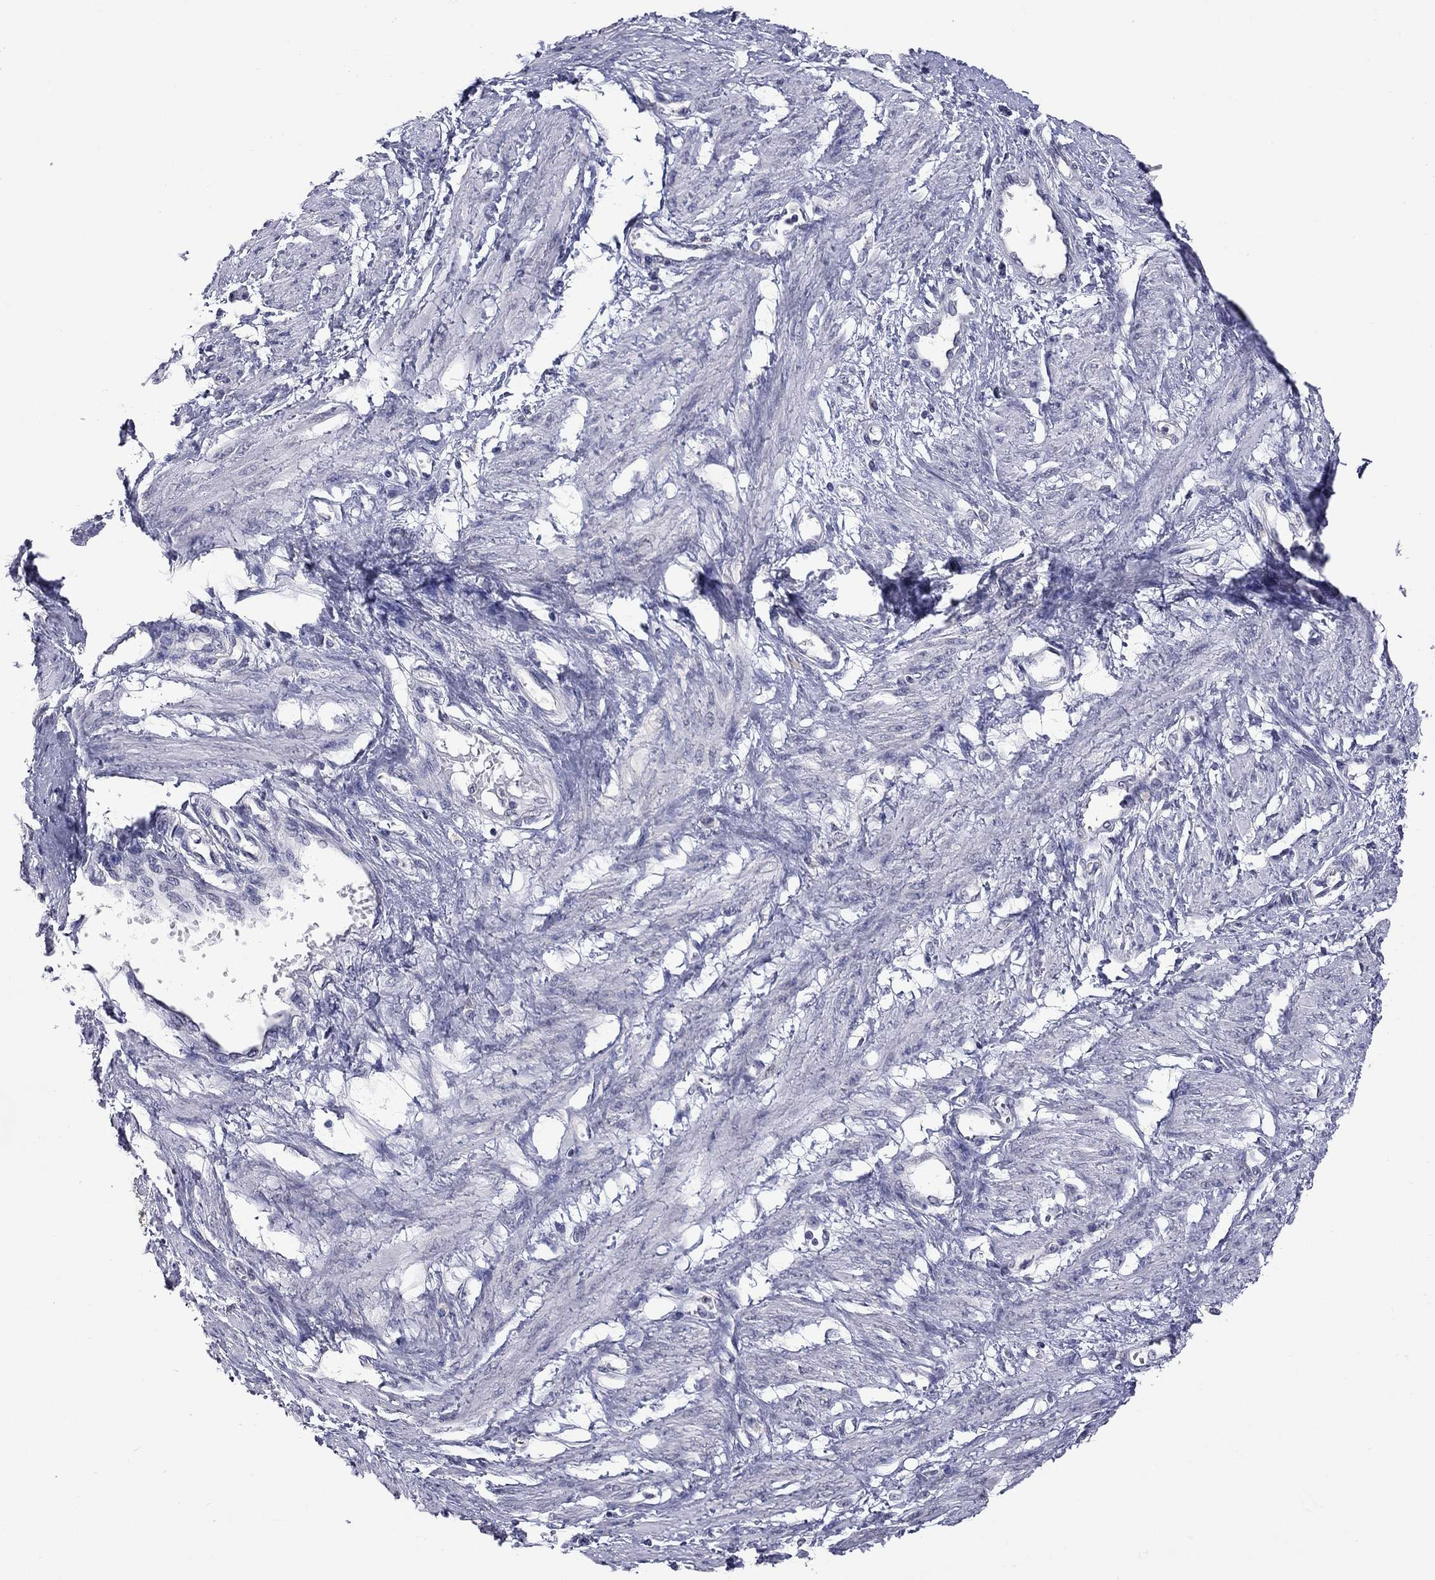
{"staining": {"intensity": "negative", "quantity": "none", "location": "none"}, "tissue": "smooth muscle", "cell_type": "Smooth muscle cells", "image_type": "normal", "snomed": [{"axis": "morphology", "description": "Normal tissue, NOS"}, {"axis": "topography", "description": "Smooth muscle"}, {"axis": "topography", "description": "Uterus"}], "caption": "A high-resolution photomicrograph shows immunohistochemistry staining of normal smooth muscle, which exhibits no significant expression in smooth muscle cells. (DAB (3,3'-diaminobenzidine) IHC visualized using brightfield microscopy, high magnification).", "gene": "SHOC2", "patient": {"sex": "female", "age": 39}}